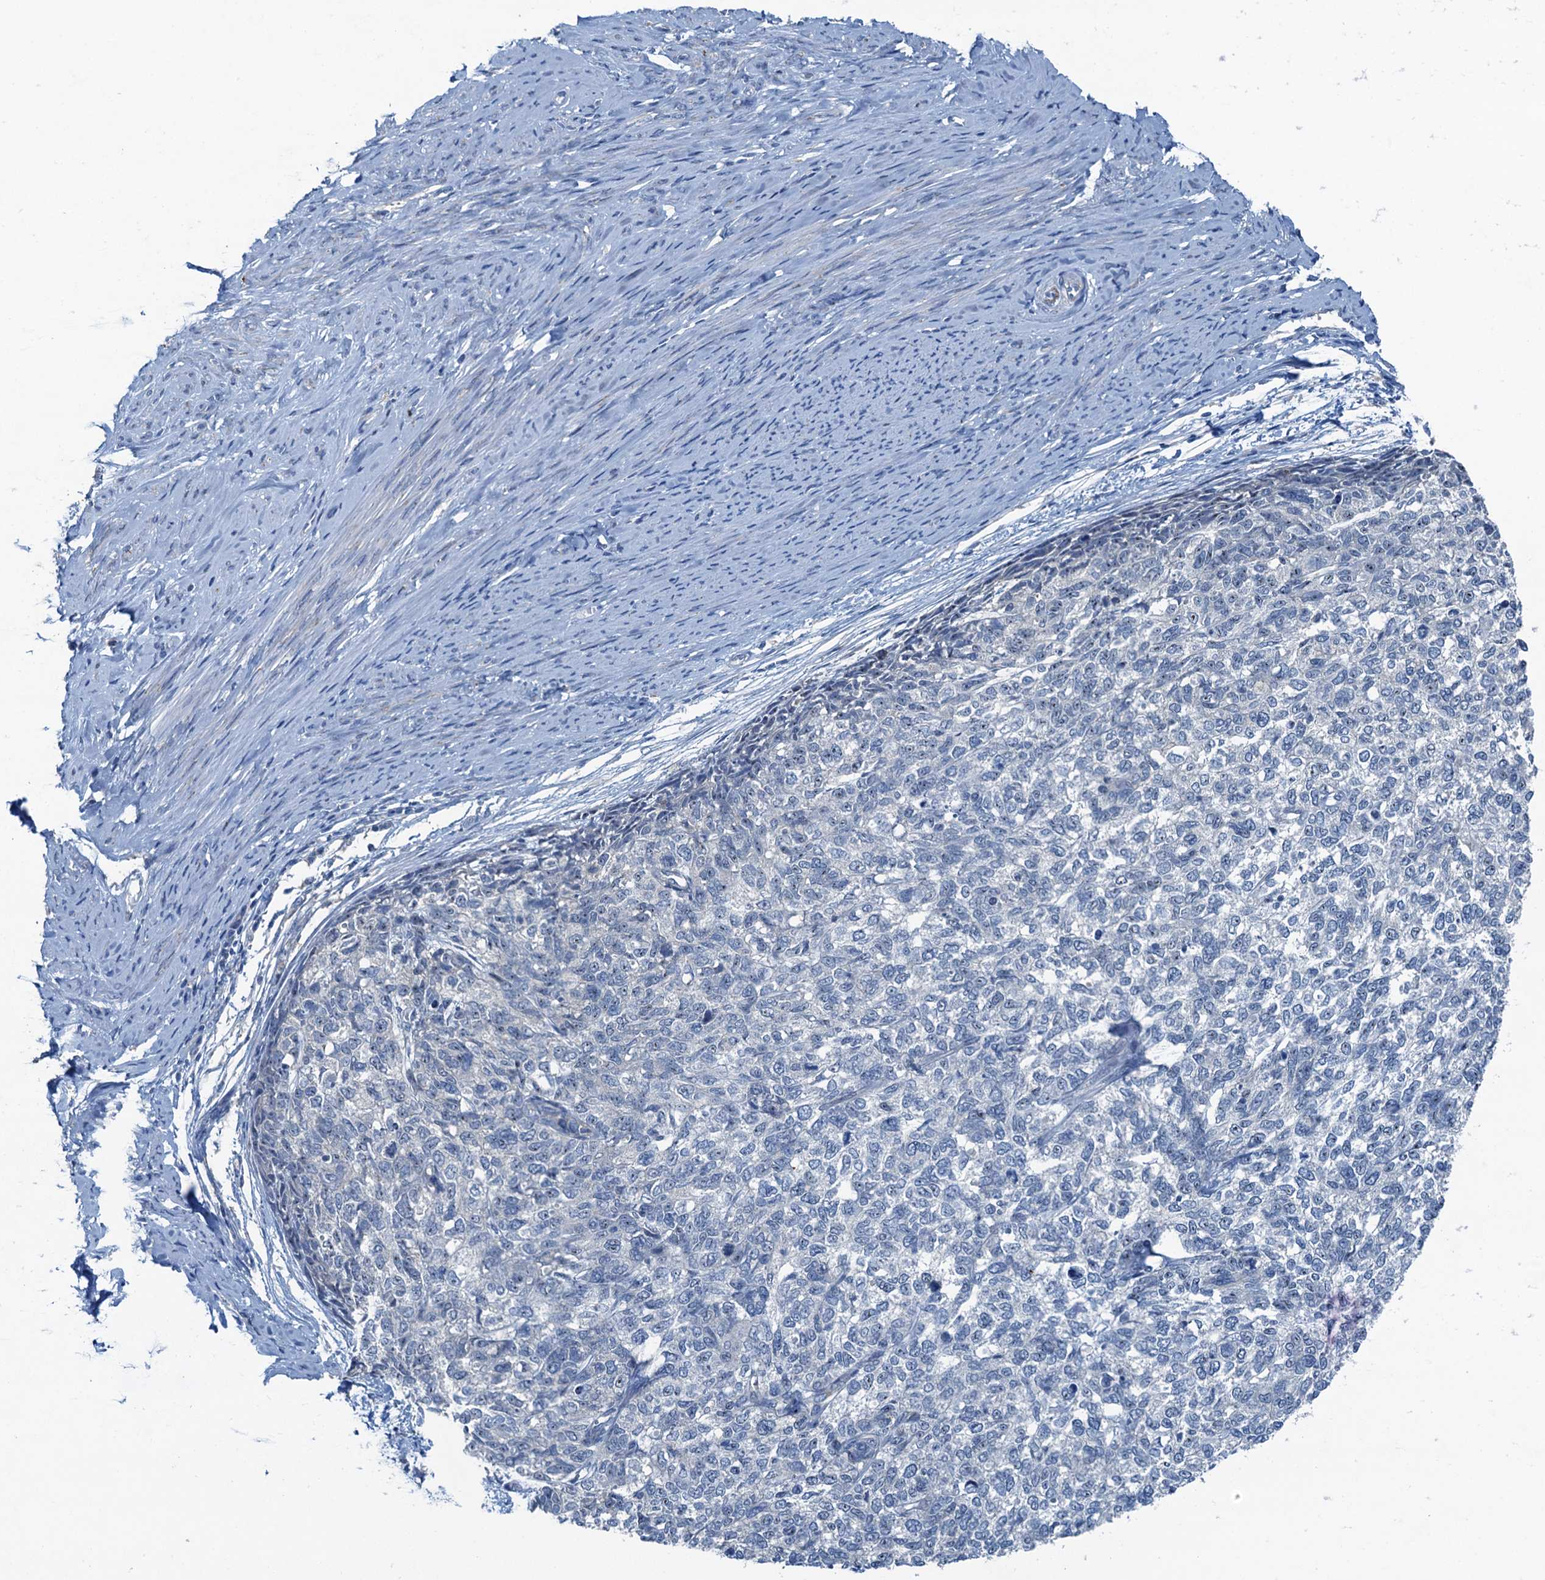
{"staining": {"intensity": "negative", "quantity": "none", "location": "none"}, "tissue": "cervical cancer", "cell_type": "Tumor cells", "image_type": "cancer", "snomed": [{"axis": "morphology", "description": "Squamous cell carcinoma, NOS"}, {"axis": "topography", "description": "Cervix"}], "caption": "This histopathology image is of cervical squamous cell carcinoma stained with immunohistochemistry to label a protein in brown with the nuclei are counter-stained blue. There is no positivity in tumor cells.", "gene": "CBLIF", "patient": {"sex": "female", "age": 63}}